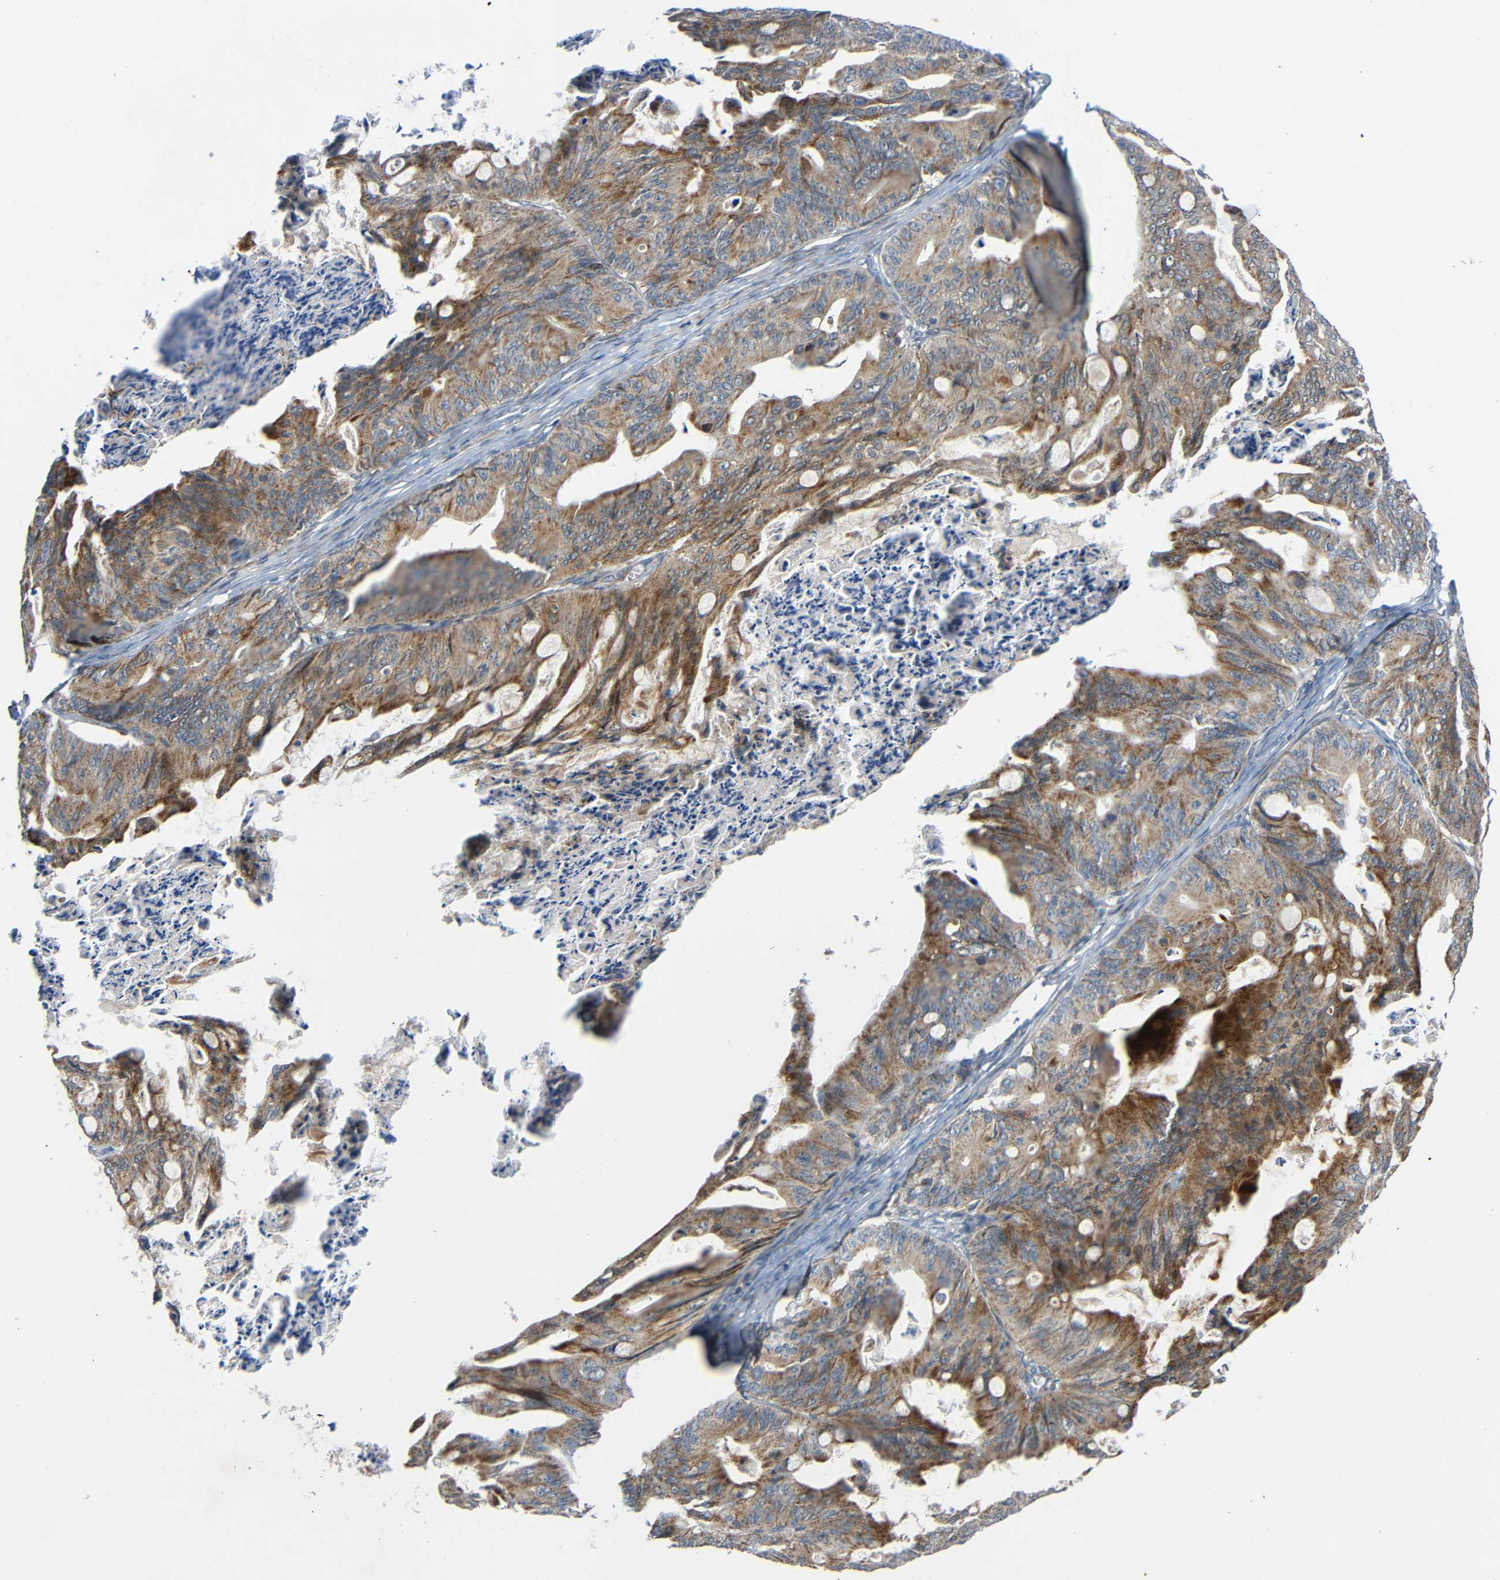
{"staining": {"intensity": "moderate", "quantity": ">75%", "location": "cytoplasmic/membranous"}, "tissue": "ovarian cancer", "cell_type": "Tumor cells", "image_type": "cancer", "snomed": [{"axis": "morphology", "description": "Cystadenocarcinoma, mucinous, NOS"}, {"axis": "topography", "description": "Ovary"}], "caption": "Moderate cytoplasmic/membranous expression is present in approximately >75% of tumor cells in ovarian cancer (mucinous cystadenocarcinoma).", "gene": "TMEM25", "patient": {"sex": "female", "age": 37}}